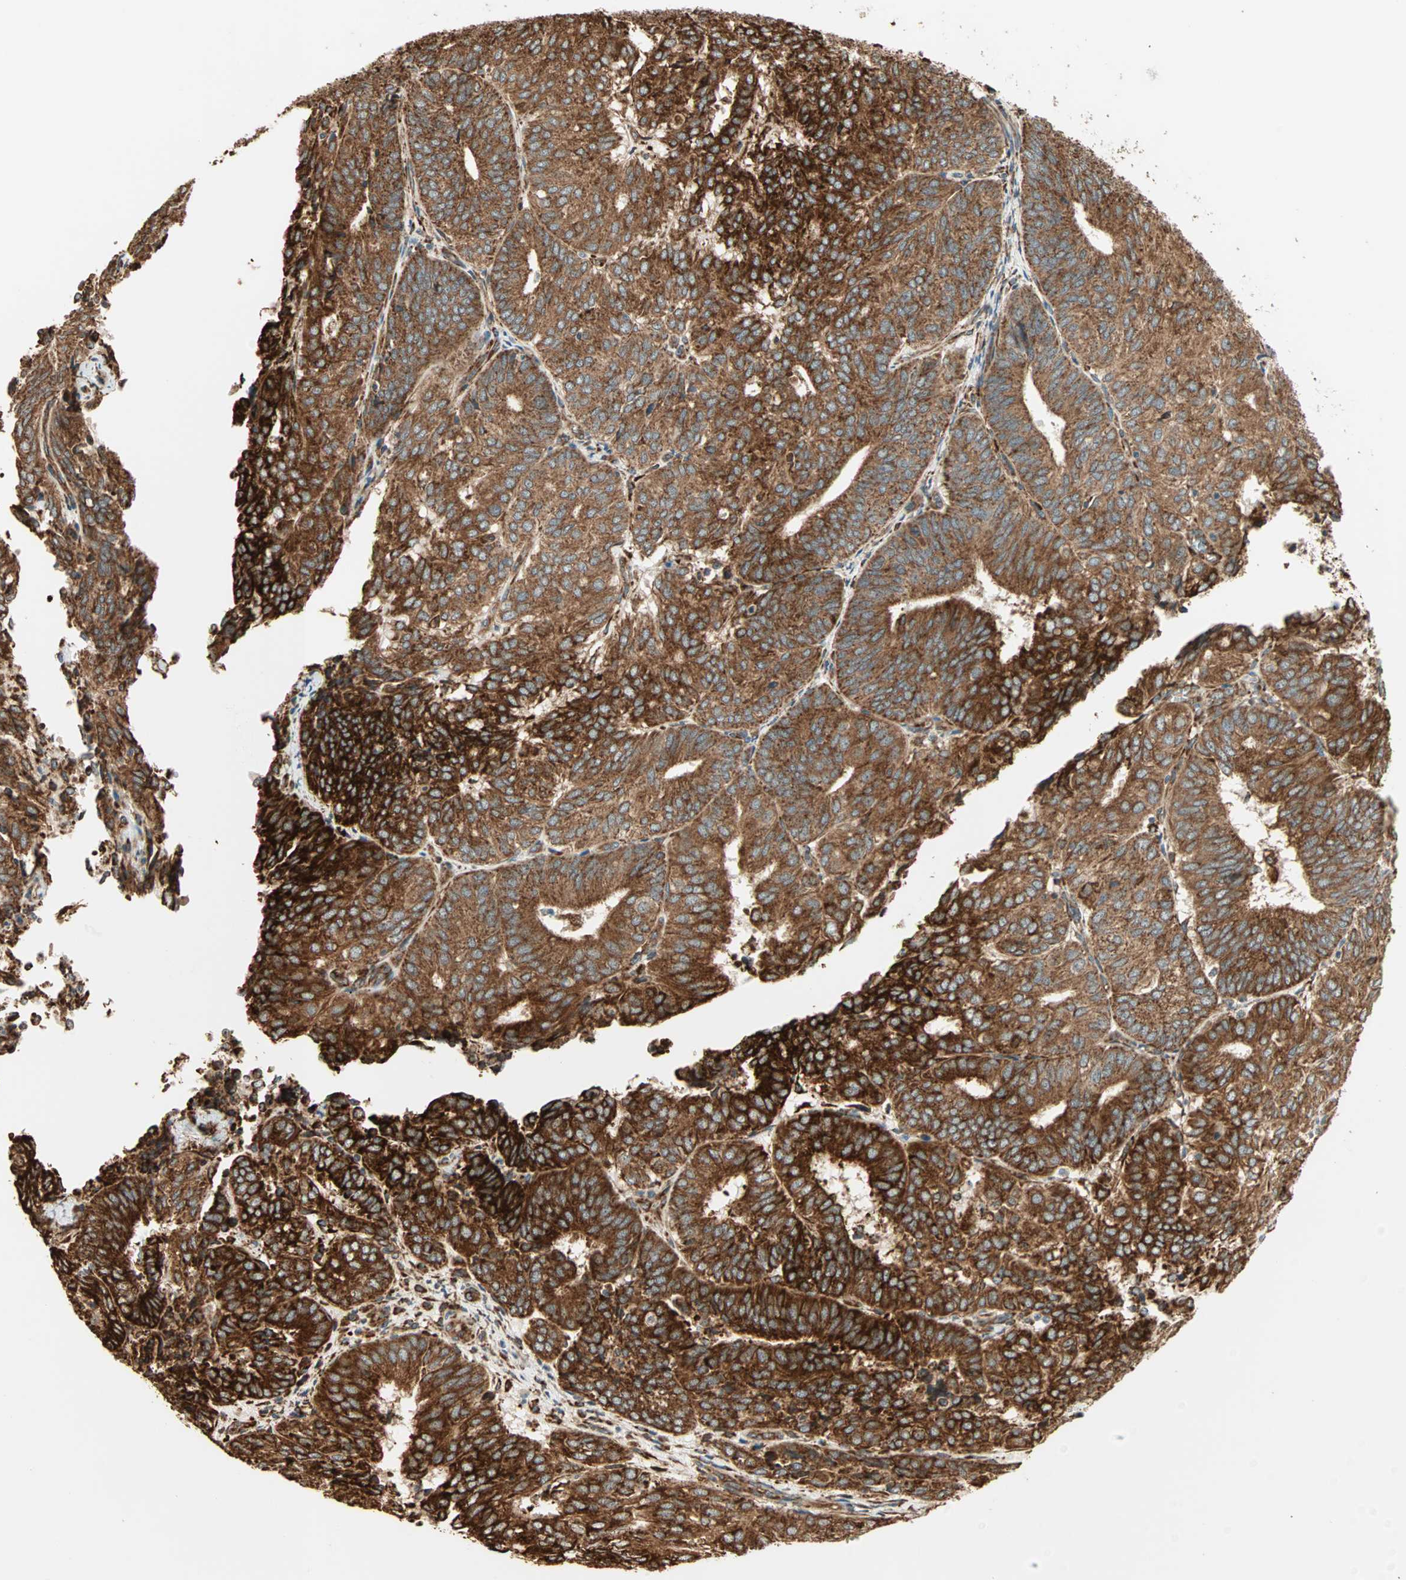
{"staining": {"intensity": "strong", "quantity": ">75%", "location": "cytoplasmic/membranous"}, "tissue": "endometrial cancer", "cell_type": "Tumor cells", "image_type": "cancer", "snomed": [{"axis": "morphology", "description": "Adenocarcinoma, NOS"}, {"axis": "topography", "description": "Uterus"}], "caption": "The photomicrograph reveals immunohistochemical staining of adenocarcinoma (endometrial). There is strong cytoplasmic/membranous expression is present in about >75% of tumor cells.", "gene": "P4HA1", "patient": {"sex": "female", "age": 60}}